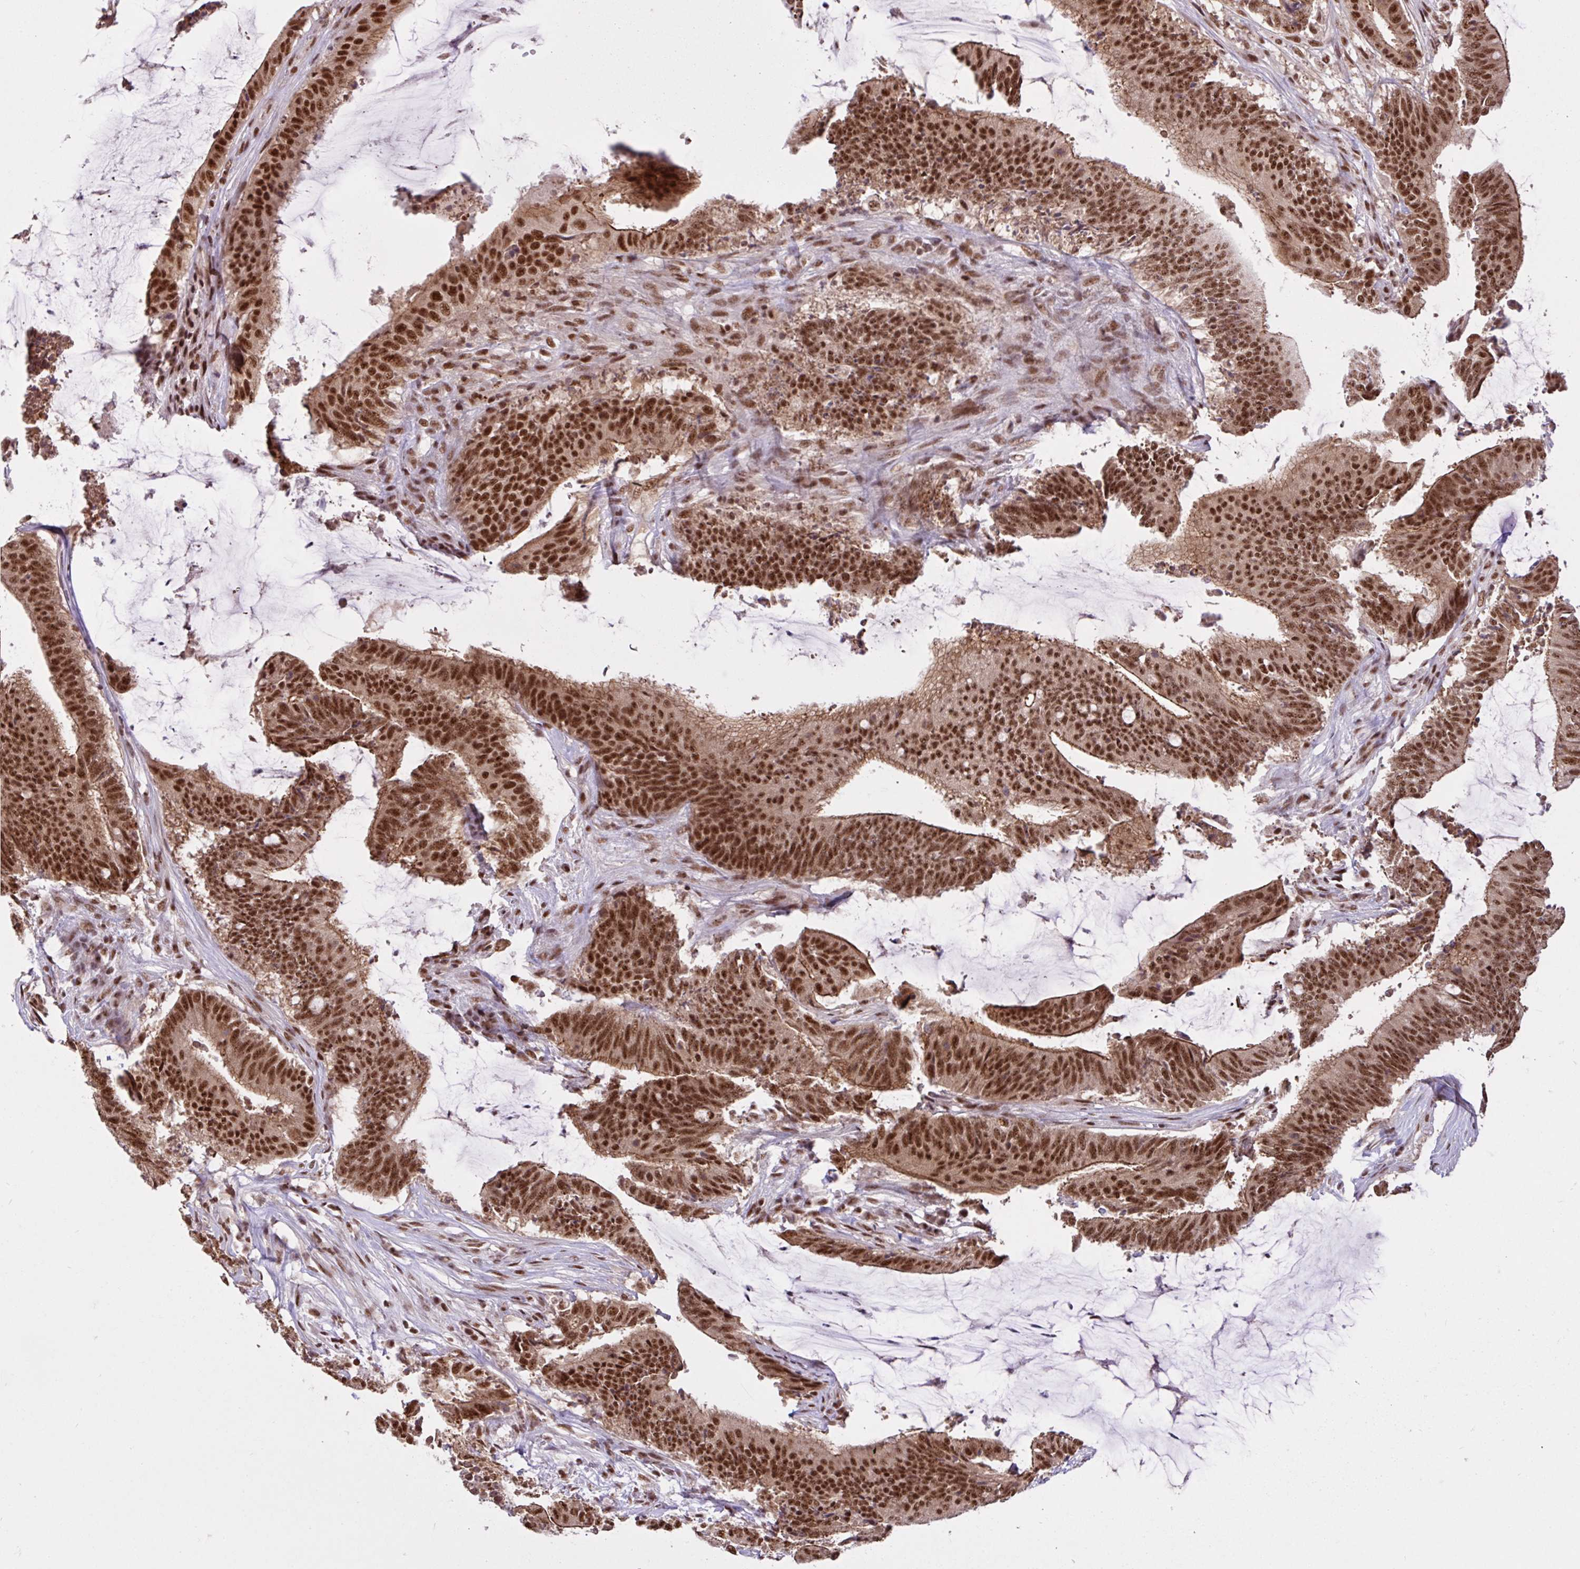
{"staining": {"intensity": "strong", "quantity": ">75%", "location": "cytoplasmic/membranous,nuclear"}, "tissue": "colorectal cancer", "cell_type": "Tumor cells", "image_type": "cancer", "snomed": [{"axis": "morphology", "description": "Adenocarcinoma, NOS"}, {"axis": "topography", "description": "Colon"}], "caption": "This photomicrograph demonstrates immunohistochemistry (IHC) staining of colorectal cancer (adenocarcinoma), with high strong cytoplasmic/membranous and nuclear expression in about >75% of tumor cells.", "gene": "CCDC12", "patient": {"sex": "female", "age": 43}}